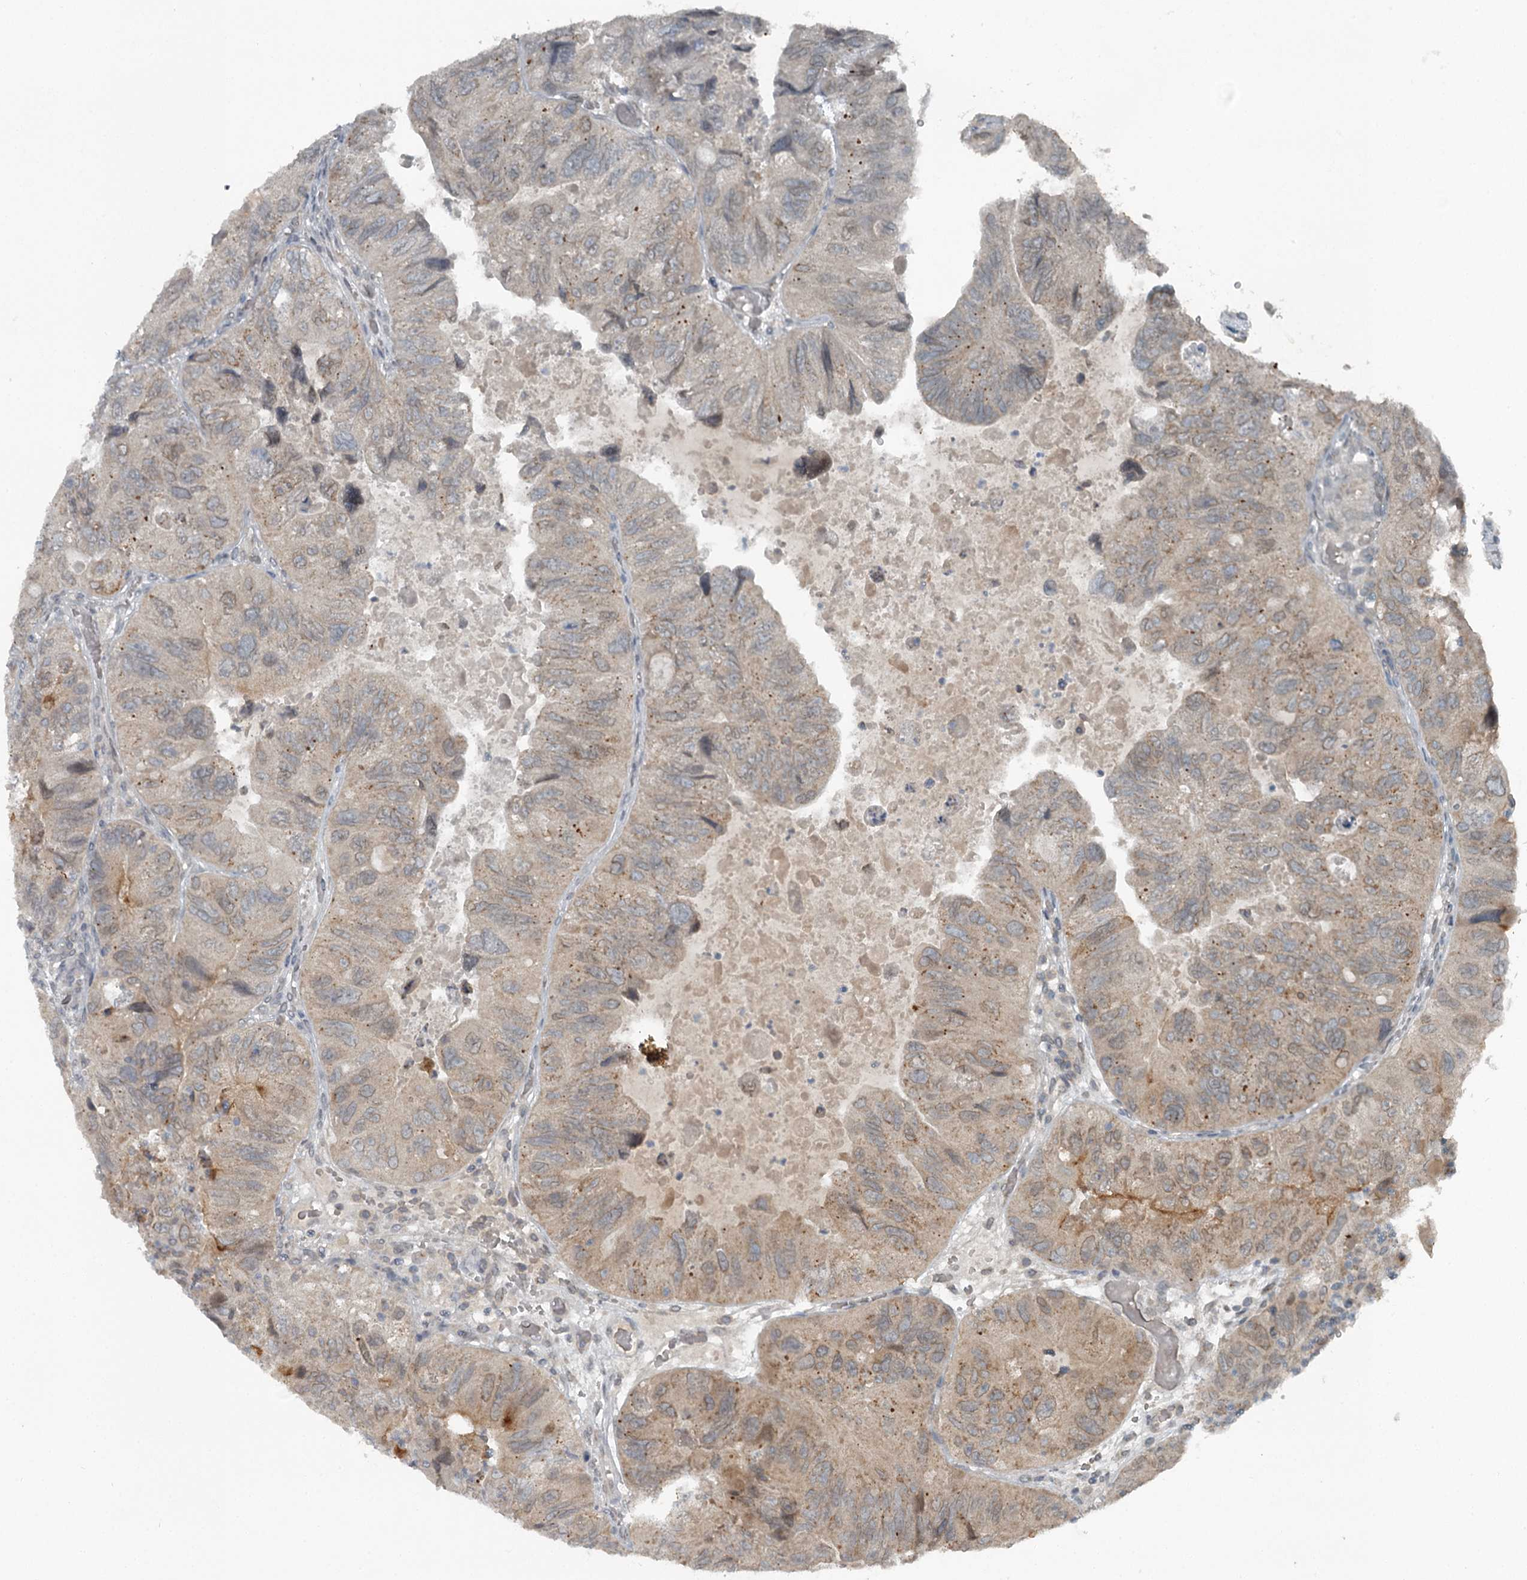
{"staining": {"intensity": "weak", "quantity": "<25%", "location": "cytoplasmic/membranous"}, "tissue": "colorectal cancer", "cell_type": "Tumor cells", "image_type": "cancer", "snomed": [{"axis": "morphology", "description": "Adenocarcinoma, NOS"}, {"axis": "topography", "description": "Rectum"}], "caption": "DAB (3,3'-diaminobenzidine) immunohistochemical staining of adenocarcinoma (colorectal) shows no significant positivity in tumor cells.", "gene": "SLC39A8", "patient": {"sex": "male", "age": 63}}